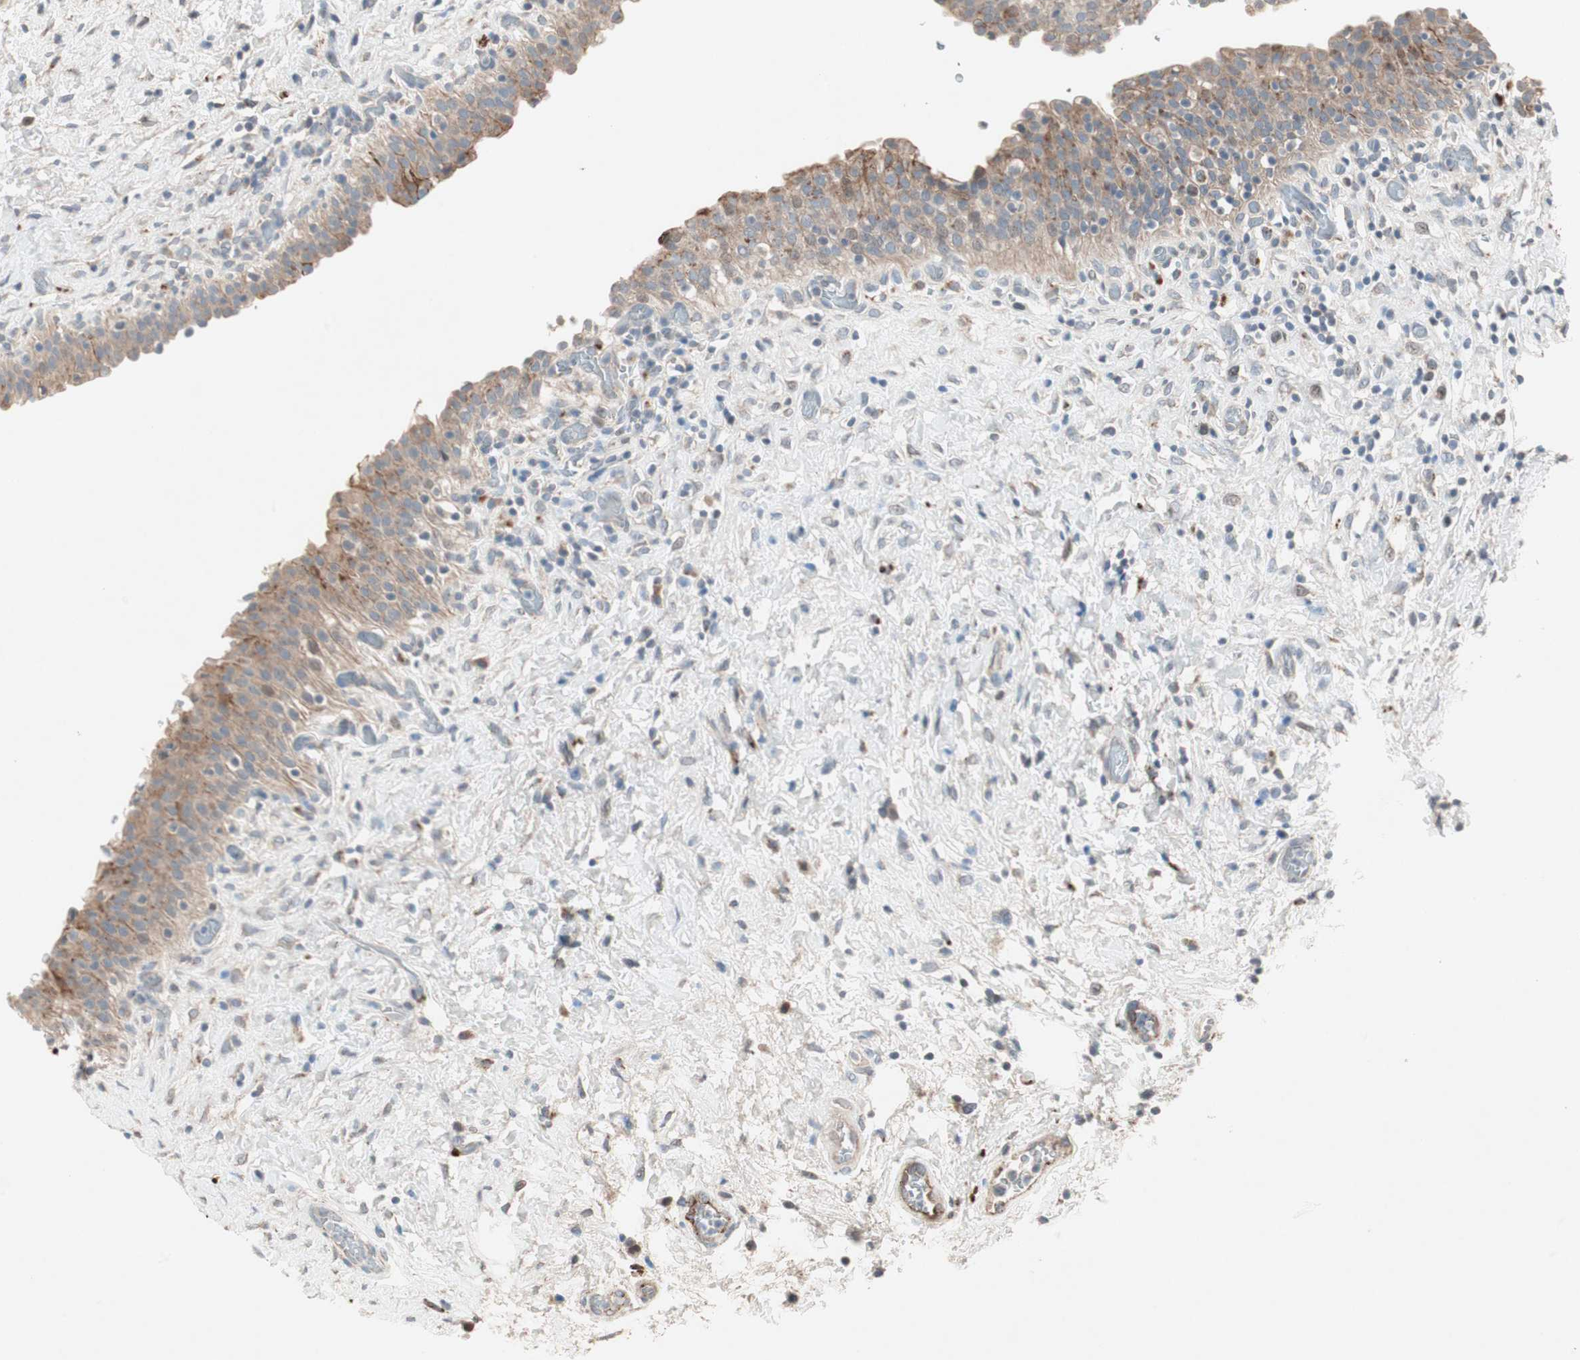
{"staining": {"intensity": "moderate", "quantity": ">75%", "location": "cytoplasmic/membranous"}, "tissue": "urinary bladder", "cell_type": "Urothelial cells", "image_type": "normal", "snomed": [{"axis": "morphology", "description": "Normal tissue, NOS"}, {"axis": "topography", "description": "Urinary bladder"}], "caption": "High-magnification brightfield microscopy of normal urinary bladder stained with DAB (brown) and counterstained with hematoxylin (blue). urothelial cells exhibit moderate cytoplasmic/membranous staining is appreciated in approximately>75% of cells. The protein is shown in brown color, while the nuclei are stained blue.", "gene": "FGFR4", "patient": {"sex": "male", "age": 51}}